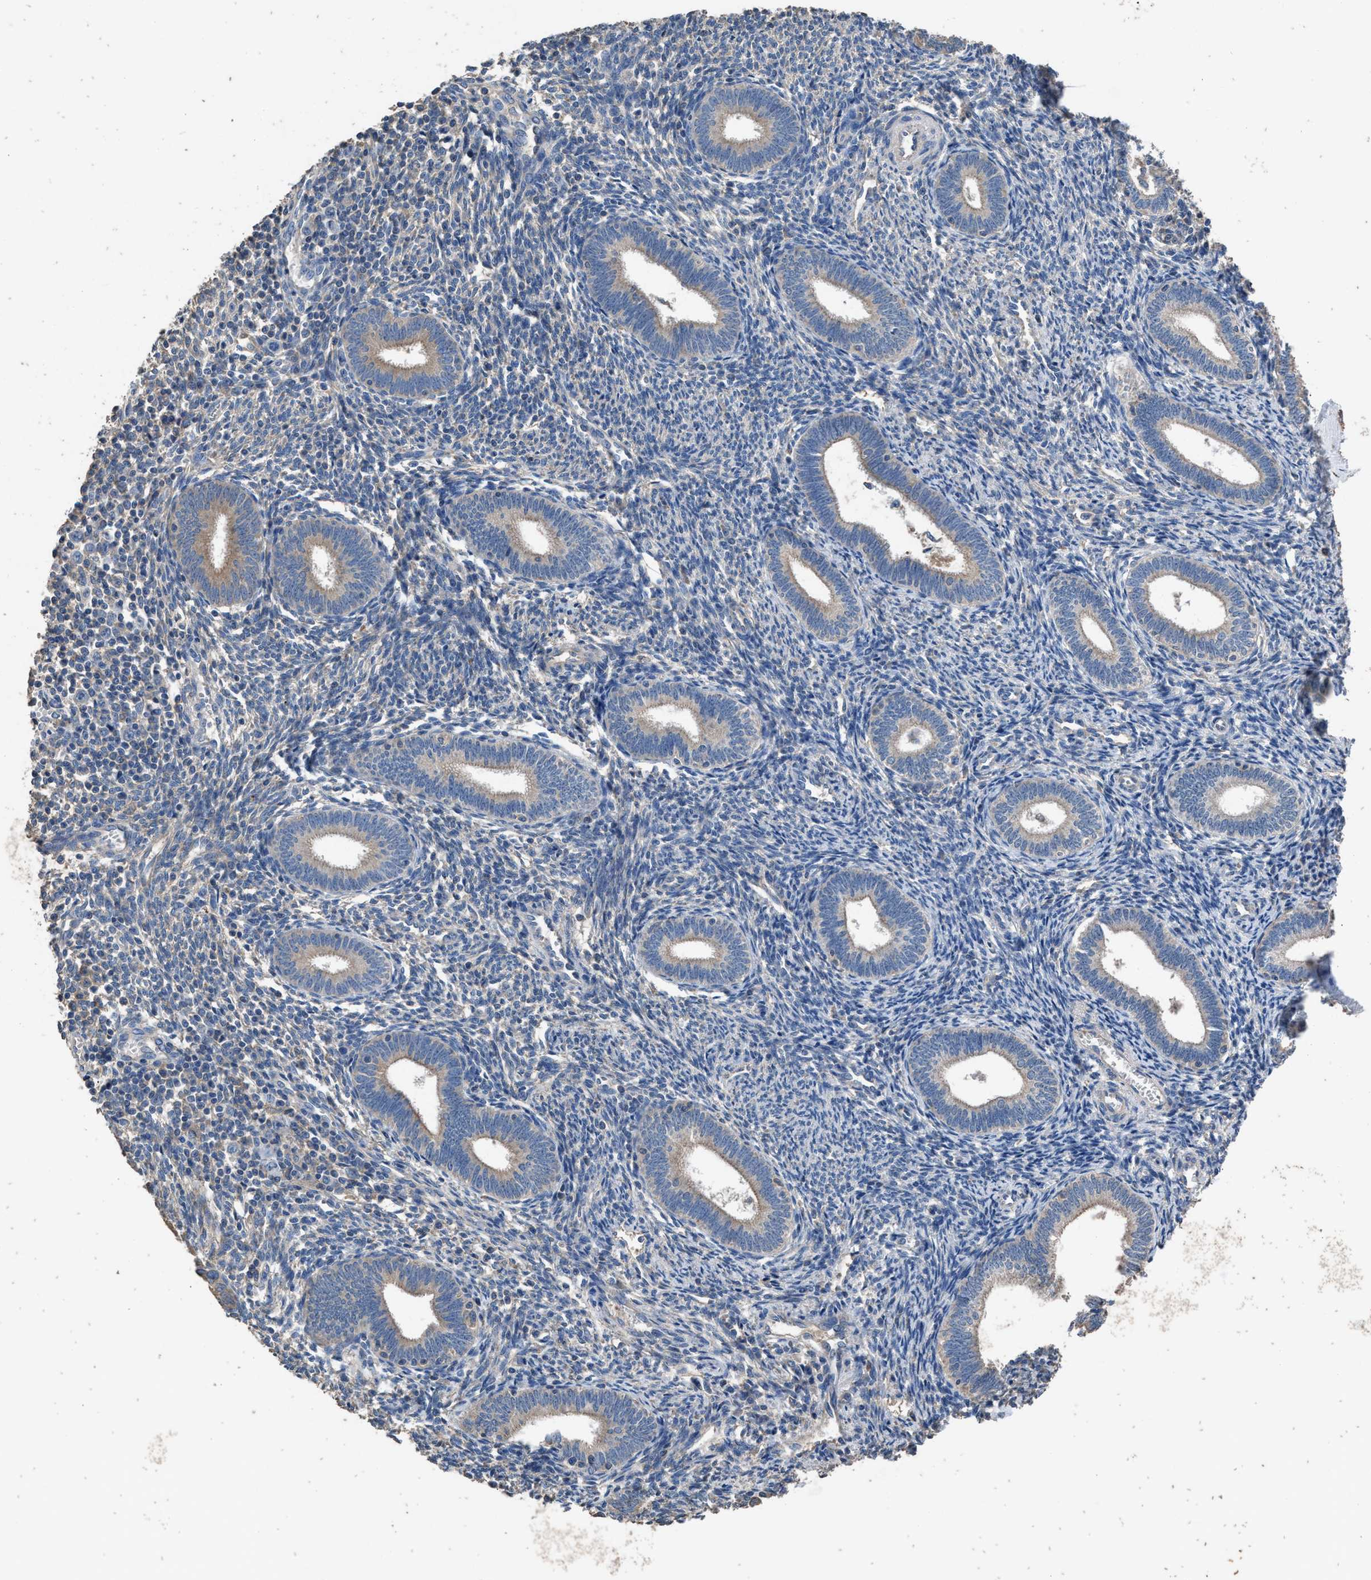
{"staining": {"intensity": "weak", "quantity": "<25%", "location": "cytoplasmic/membranous"}, "tissue": "endometrium", "cell_type": "Cells in endometrial stroma", "image_type": "normal", "snomed": [{"axis": "morphology", "description": "Normal tissue, NOS"}, {"axis": "topography", "description": "Endometrium"}], "caption": "This photomicrograph is of normal endometrium stained with IHC to label a protein in brown with the nuclei are counter-stained blue. There is no expression in cells in endometrial stroma.", "gene": "ITSN1", "patient": {"sex": "female", "age": 41}}